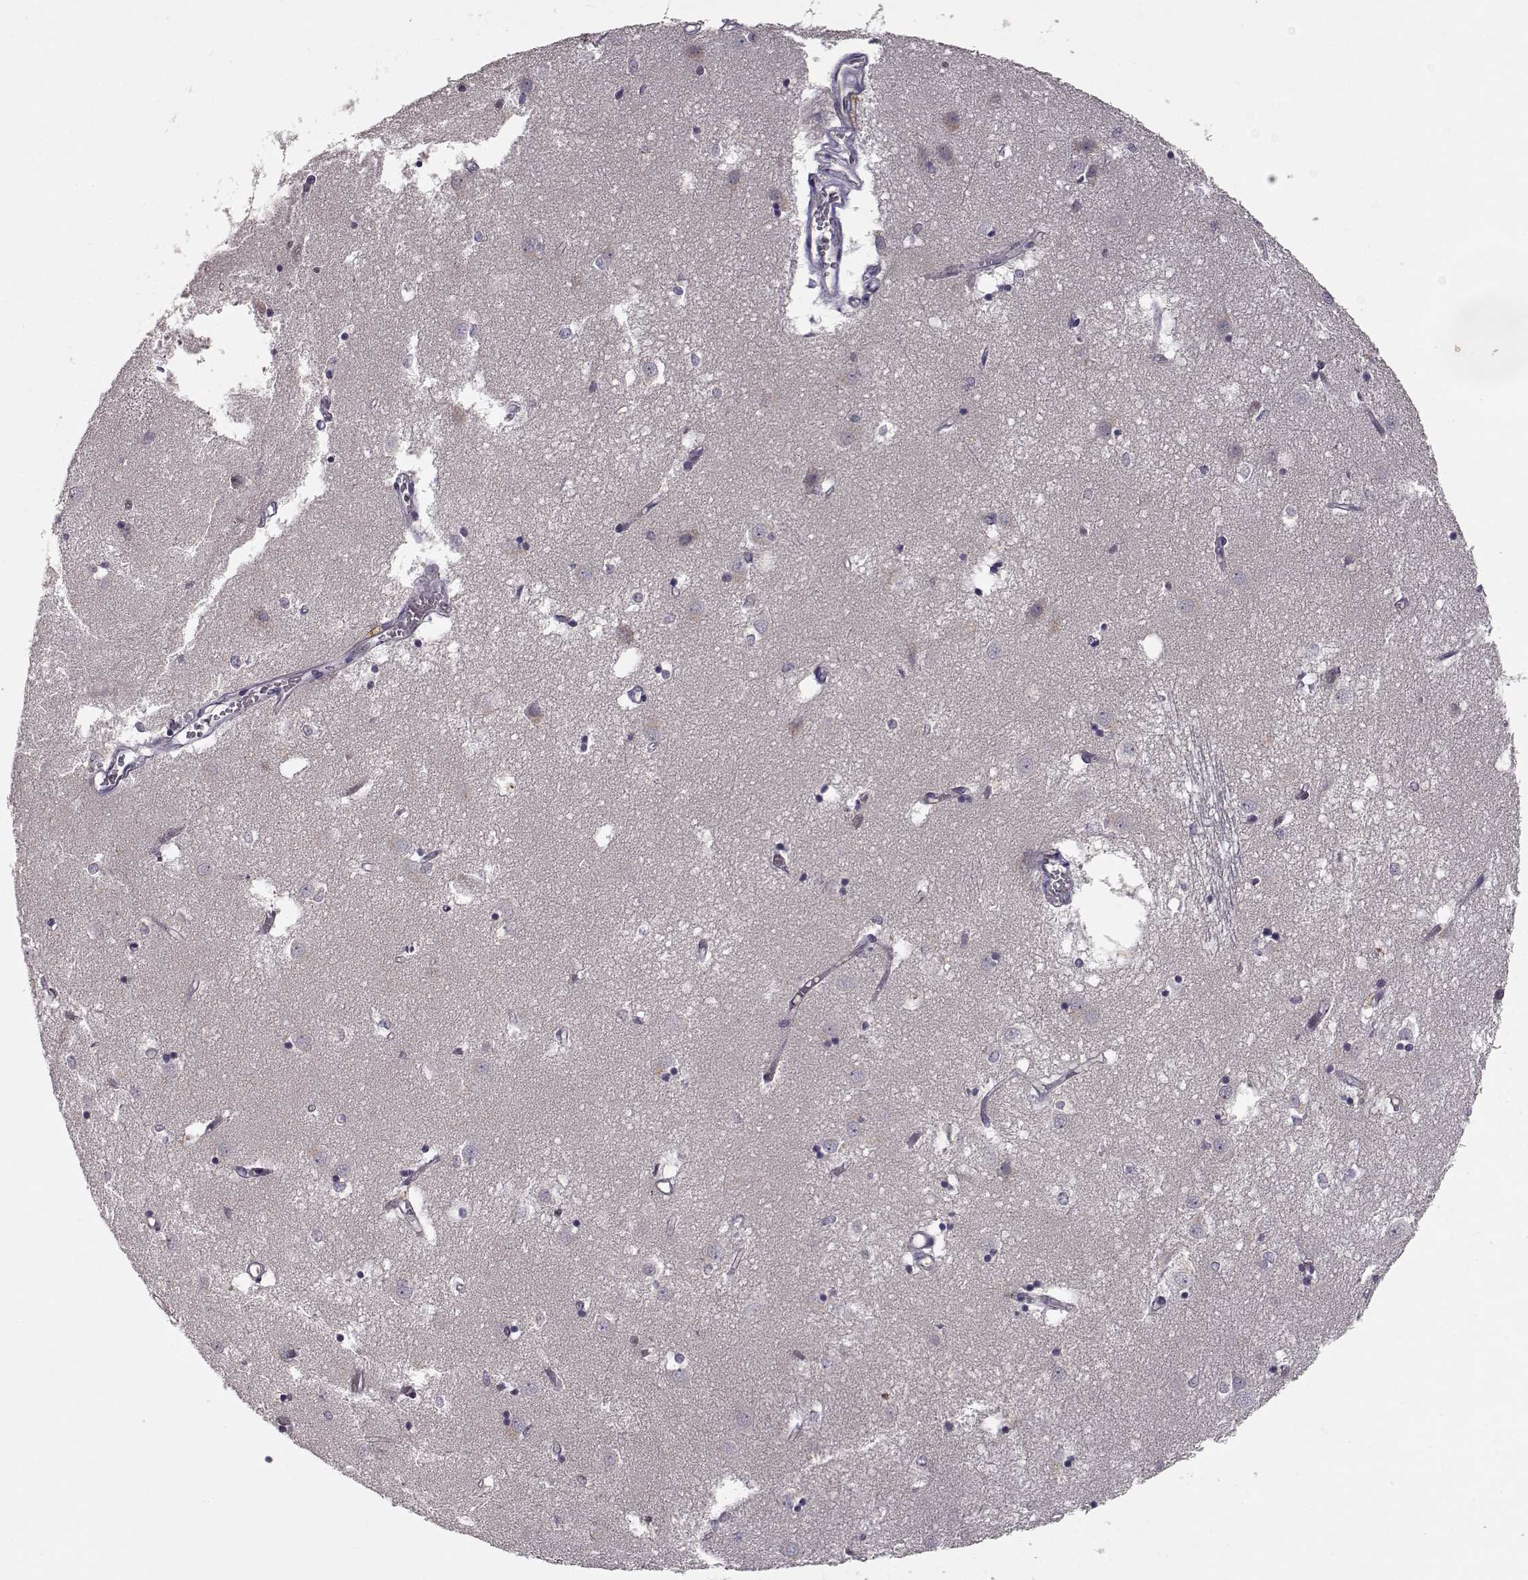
{"staining": {"intensity": "negative", "quantity": "none", "location": "none"}, "tissue": "caudate", "cell_type": "Glial cells", "image_type": "normal", "snomed": [{"axis": "morphology", "description": "Normal tissue, NOS"}, {"axis": "topography", "description": "Lateral ventricle wall"}], "caption": "Immunohistochemistry of unremarkable human caudate displays no positivity in glial cells.", "gene": "RANBP1", "patient": {"sex": "male", "age": 54}}